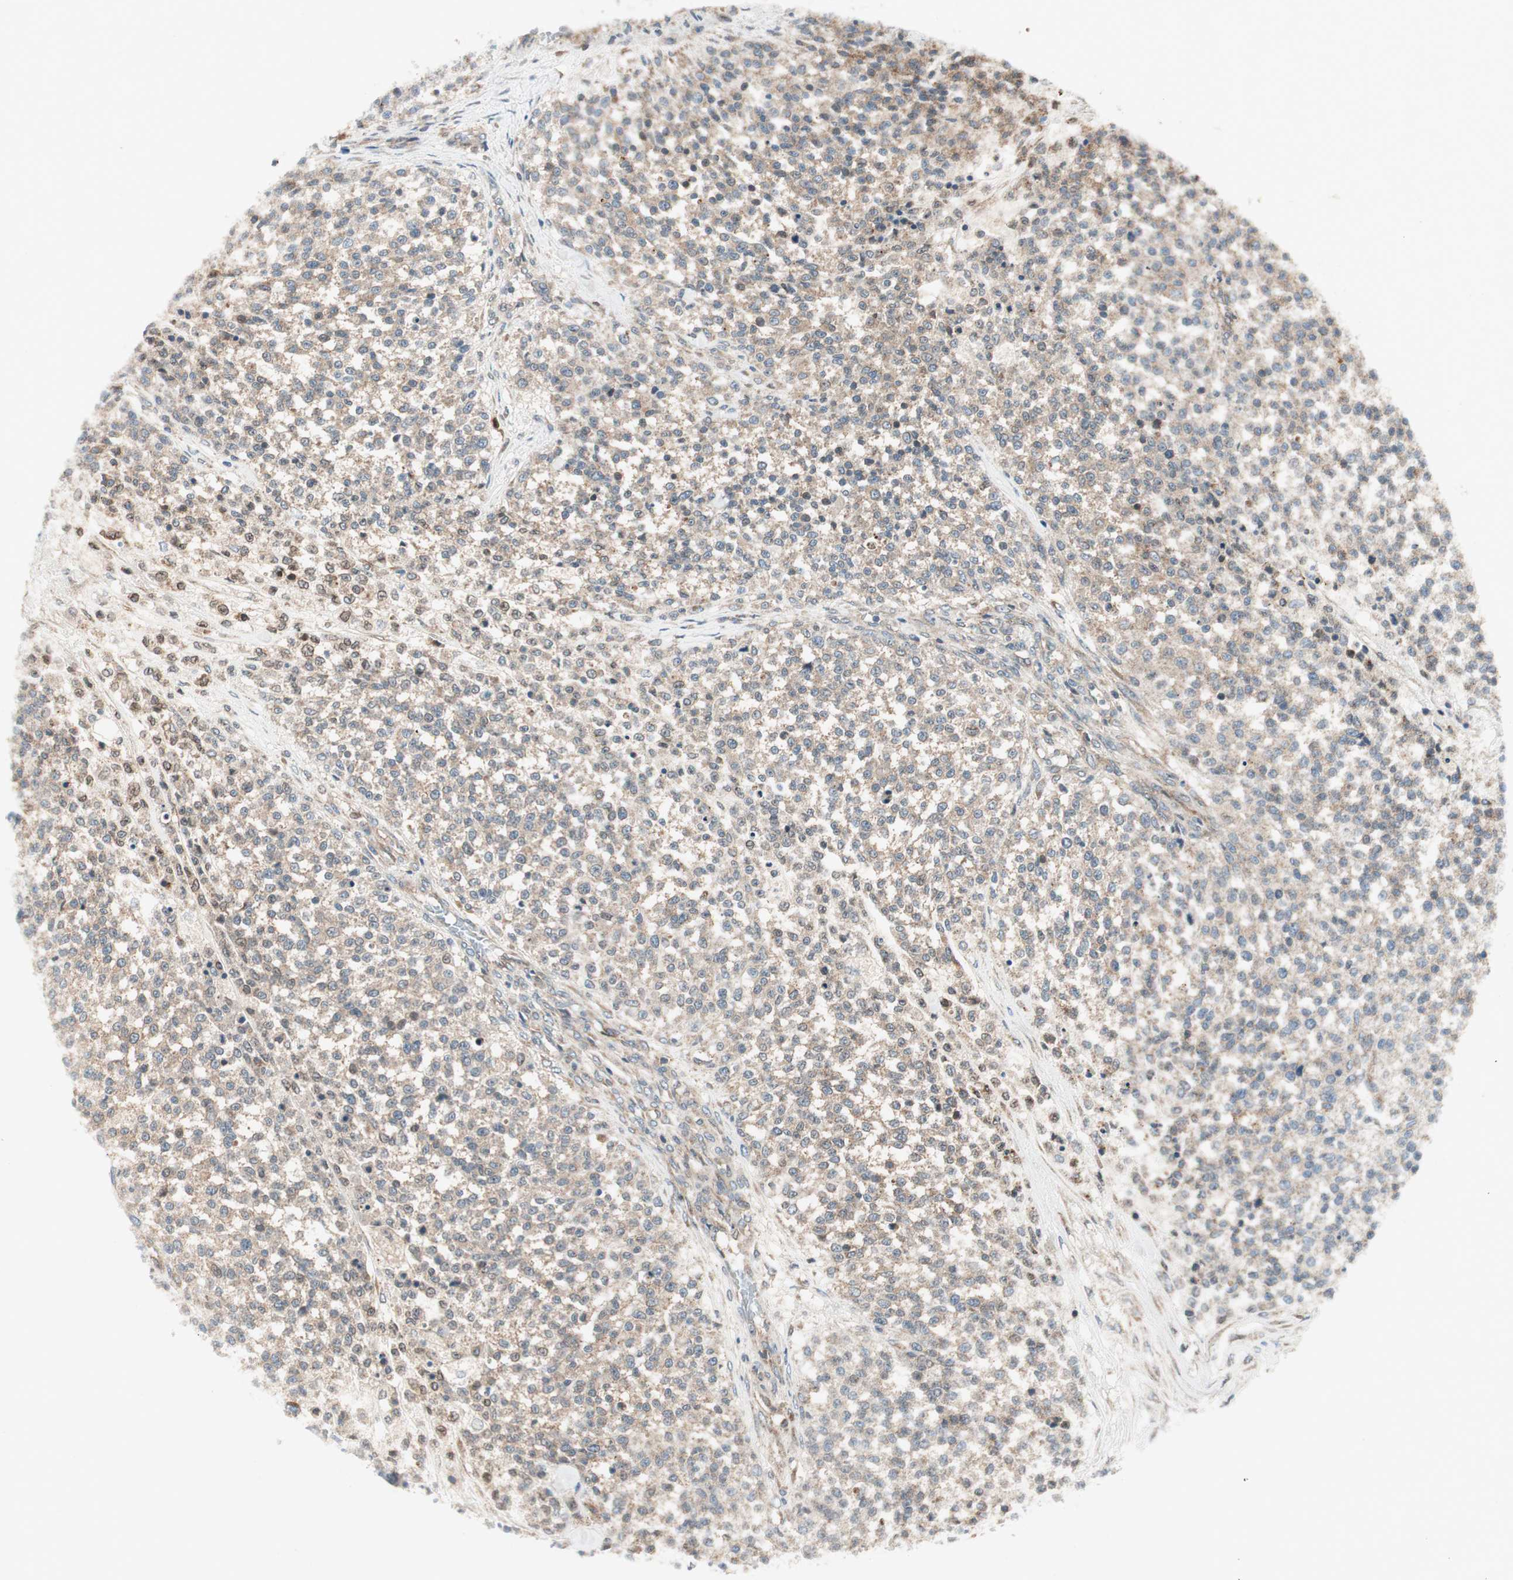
{"staining": {"intensity": "weak", "quantity": ">75%", "location": "cytoplasmic/membranous"}, "tissue": "testis cancer", "cell_type": "Tumor cells", "image_type": "cancer", "snomed": [{"axis": "morphology", "description": "Seminoma, NOS"}, {"axis": "topography", "description": "Testis"}], "caption": "Immunohistochemistry (IHC) image of human seminoma (testis) stained for a protein (brown), which displays low levels of weak cytoplasmic/membranous staining in about >75% of tumor cells.", "gene": "CCL14", "patient": {"sex": "male", "age": 59}}